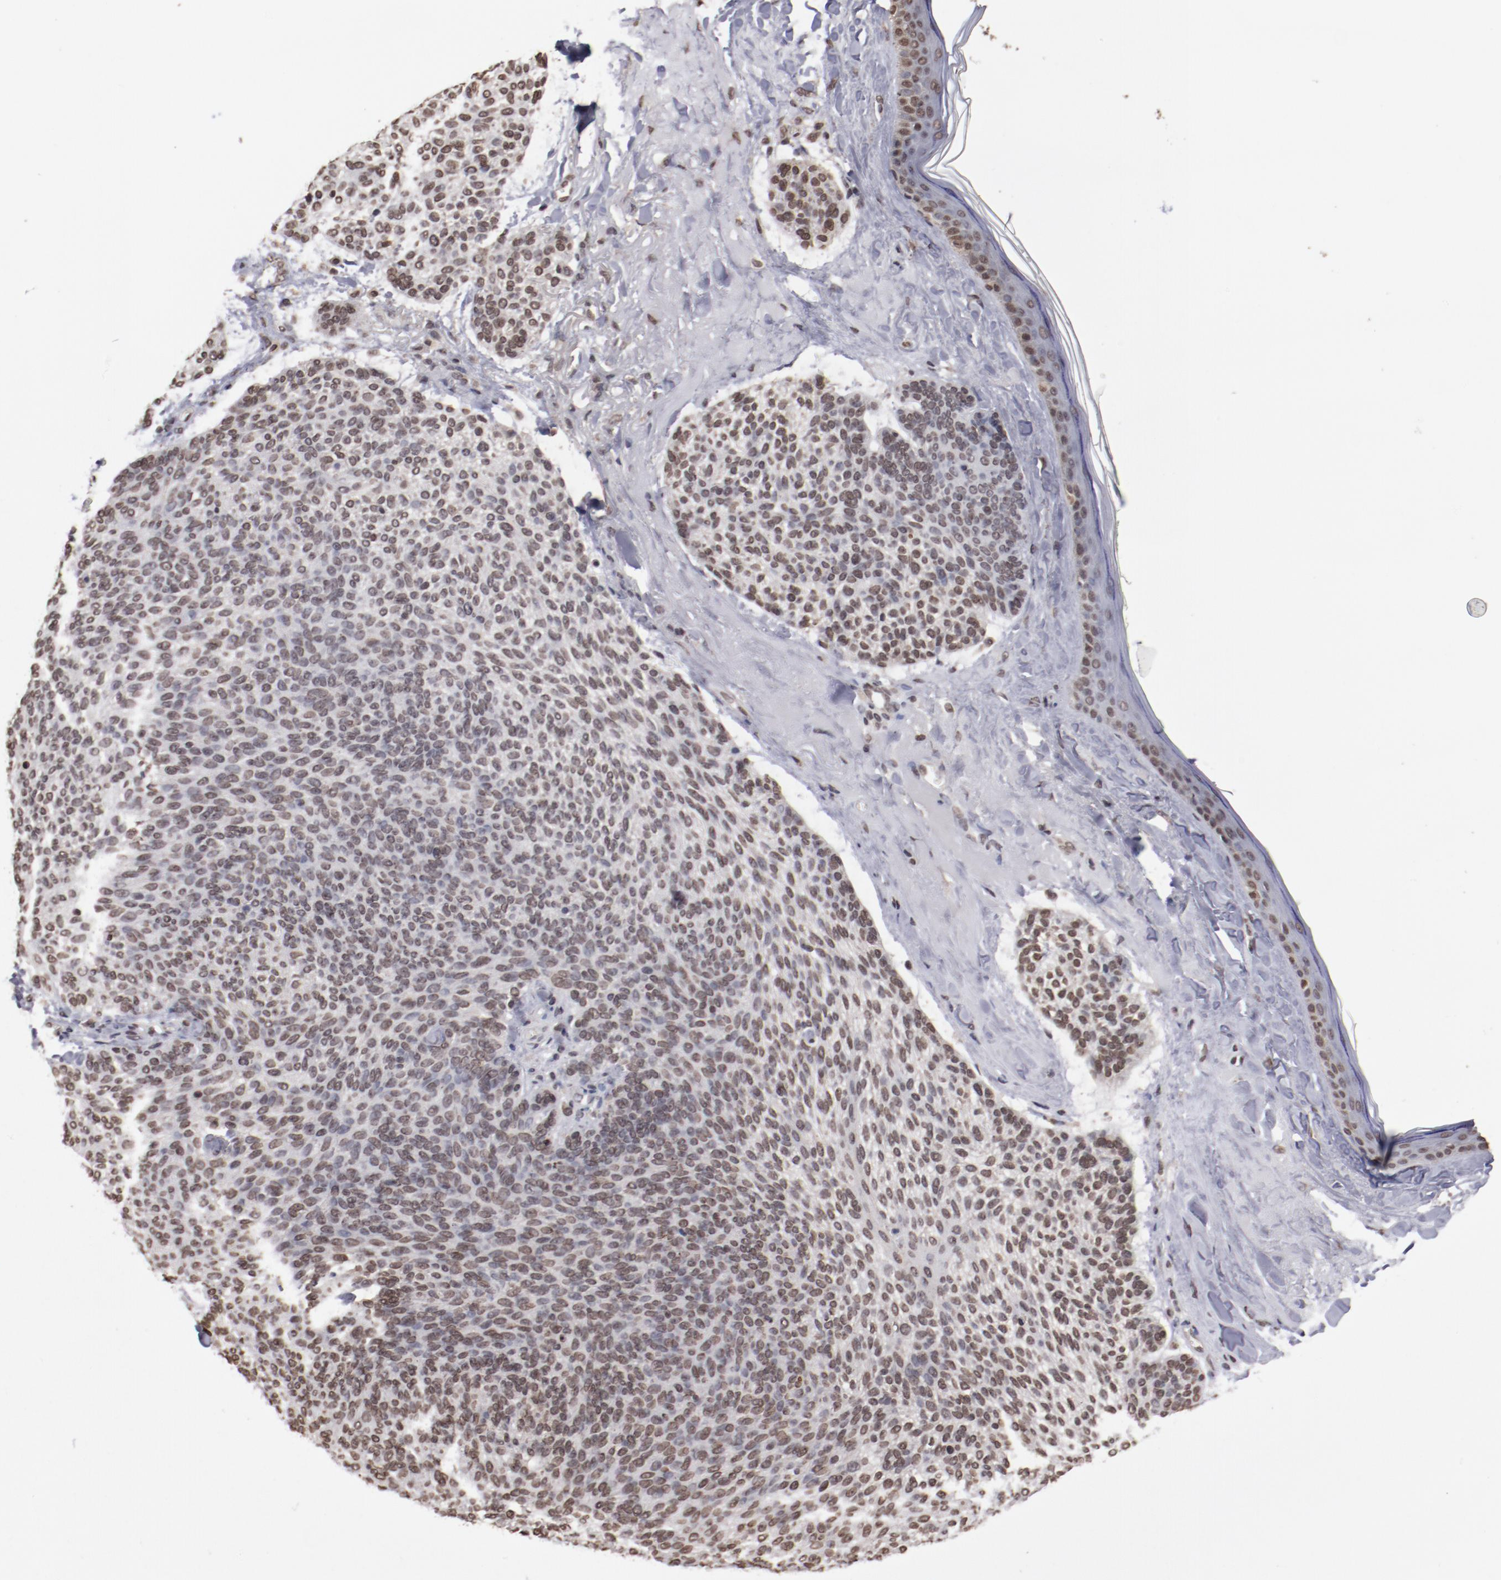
{"staining": {"intensity": "moderate", "quantity": ">75%", "location": "nuclear"}, "tissue": "skin cancer", "cell_type": "Tumor cells", "image_type": "cancer", "snomed": [{"axis": "morphology", "description": "Normal tissue, NOS"}, {"axis": "morphology", "description": "Basal cell carcinoma"}, {"axis": "topography", "description": "Skin"}], "caption": "This is an image of IHC staining of skin cancer, which shows moderate staining in the nuclear of tumor cells.", "gene": "AKT1", "patient": {"sex": "female", "age": 70}}